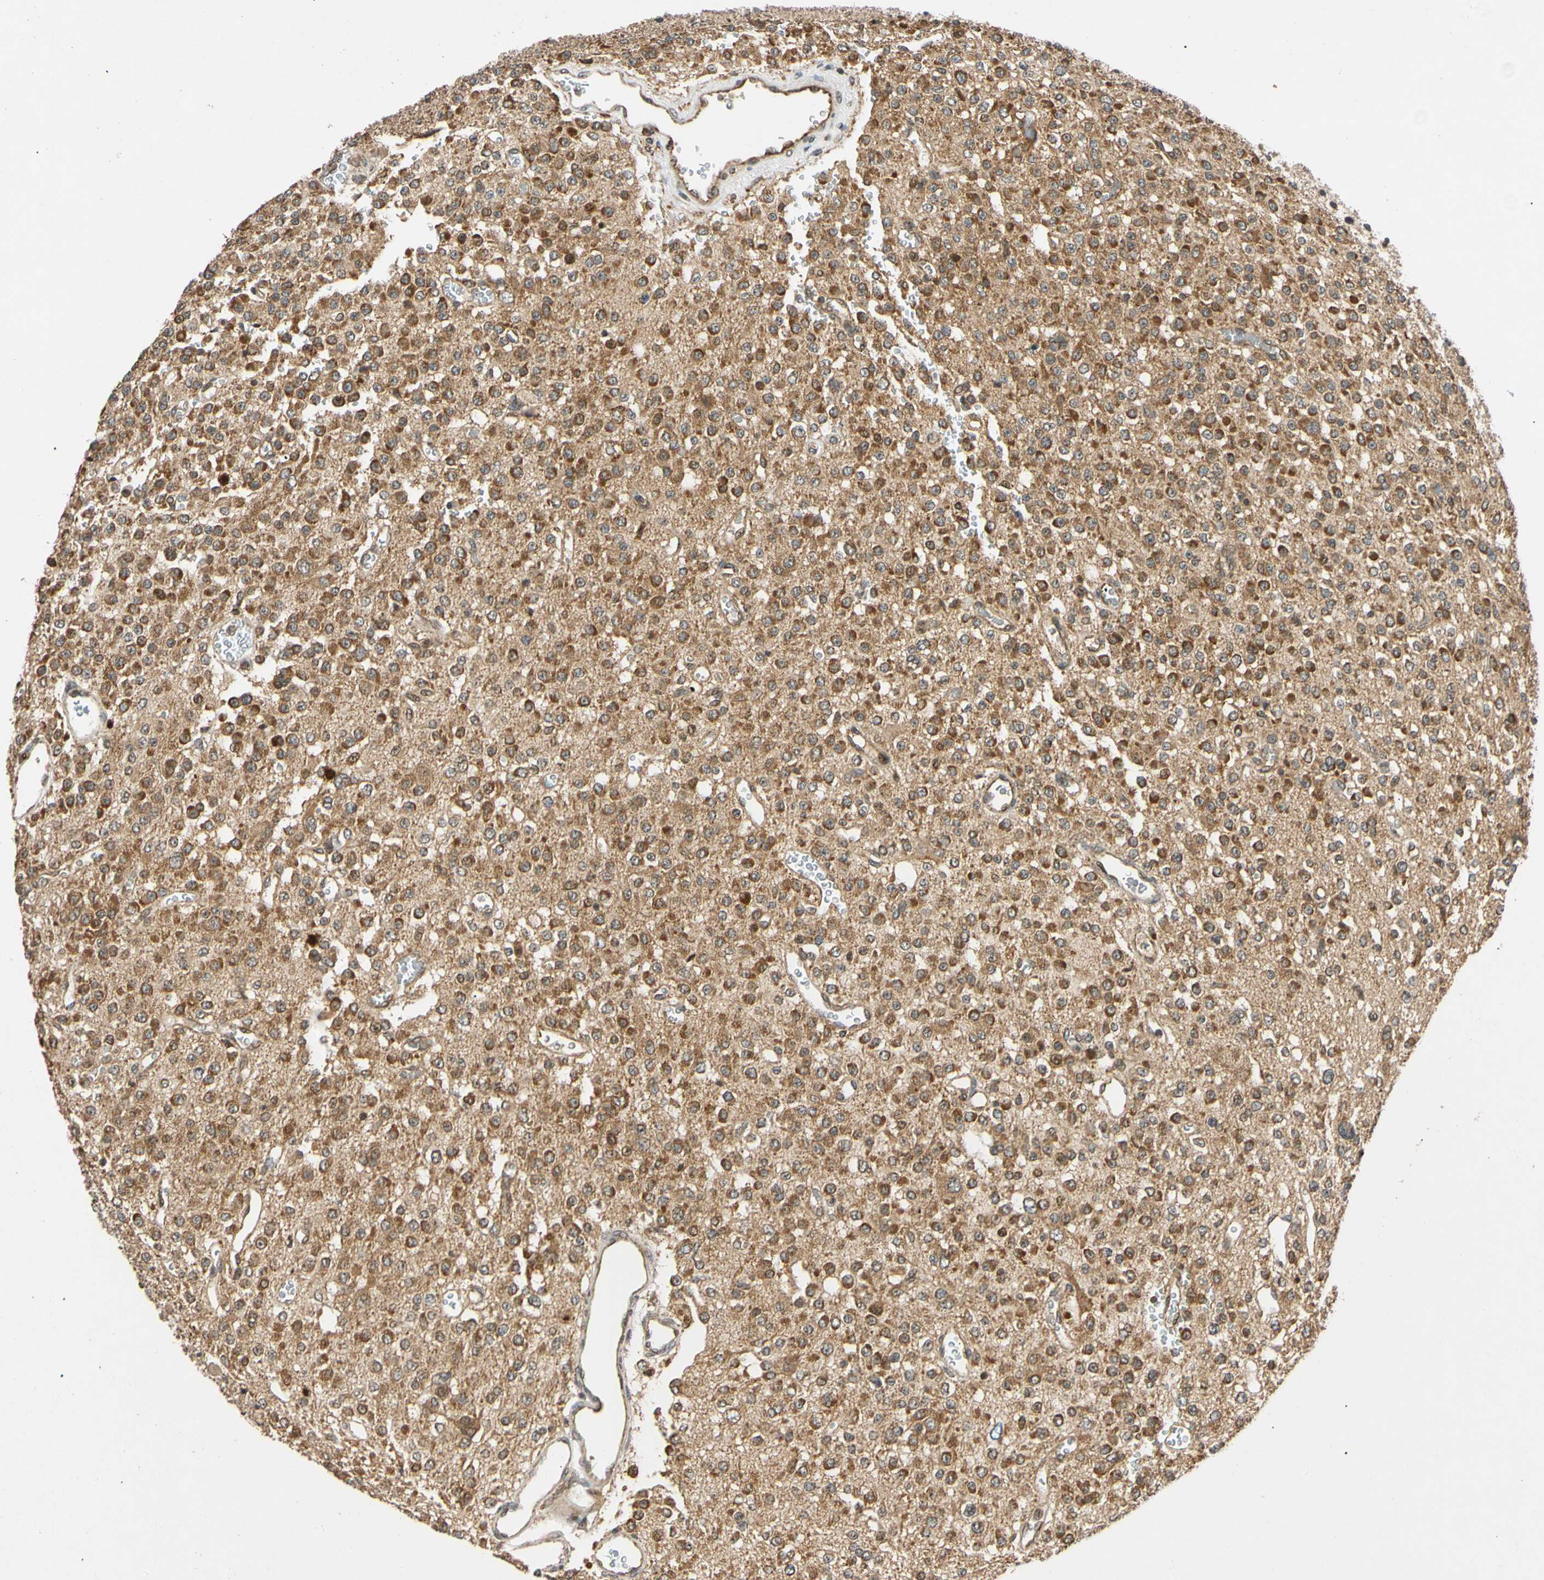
{"staining": {"intensity": "moderate", "quantity": ">75%", "location": "cytoplasmic/membranous"}, "tissue": "glioma", "cell_type": "Tumor cells", "image_type": "cancer", "snomed": [{"axis": "morphology", "description": "Glioma, malignant, Low grade"}, {"axis": "topography", "description": "Brain"}], "caption": "Brown immunohistochemical staining in malignant glioma (low-grade) reveals moderate cytoplasmic/membranous expression in approximately >75% of tumor cells.", "gene": "MRPS22", "patient": {"sex": "male", "age": 38}}